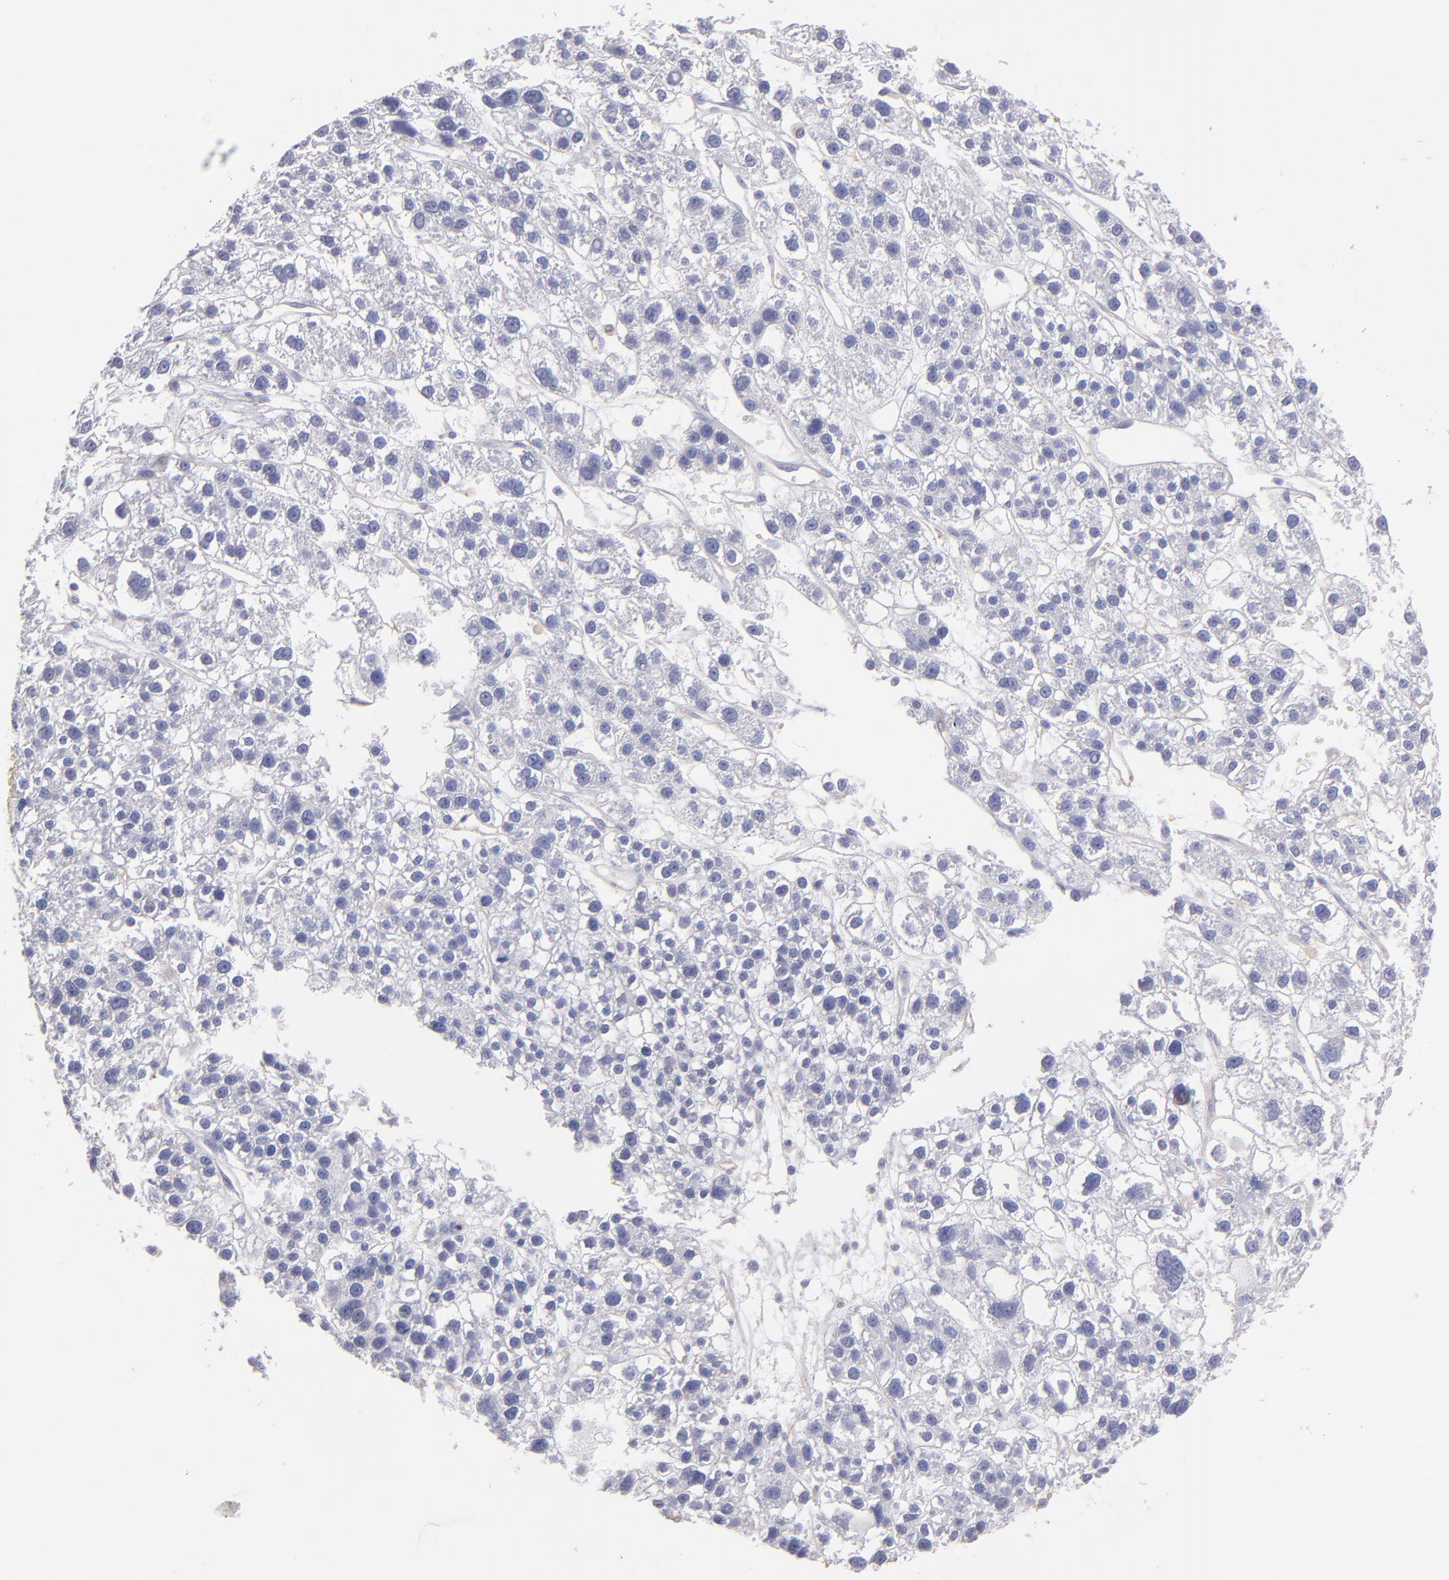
{"staining": {"intensity": "negative", "quantity": "none", "location": "none"}, "tissue": "liver cancer", "cell_type": "Tumor cells", "image_type": "cancer", "snomed": [{"axis": "morphology", "description": "Carcinoma, Hepatocellular, NOS"}, {"axis": "topography", "description": "Liver"}], "caption": "Immunohistochemistry (IHC) of liver cancer displays no positivity in tumor cells.", "gene": "TG", "patient": {"sex": "female", "age": 85}}